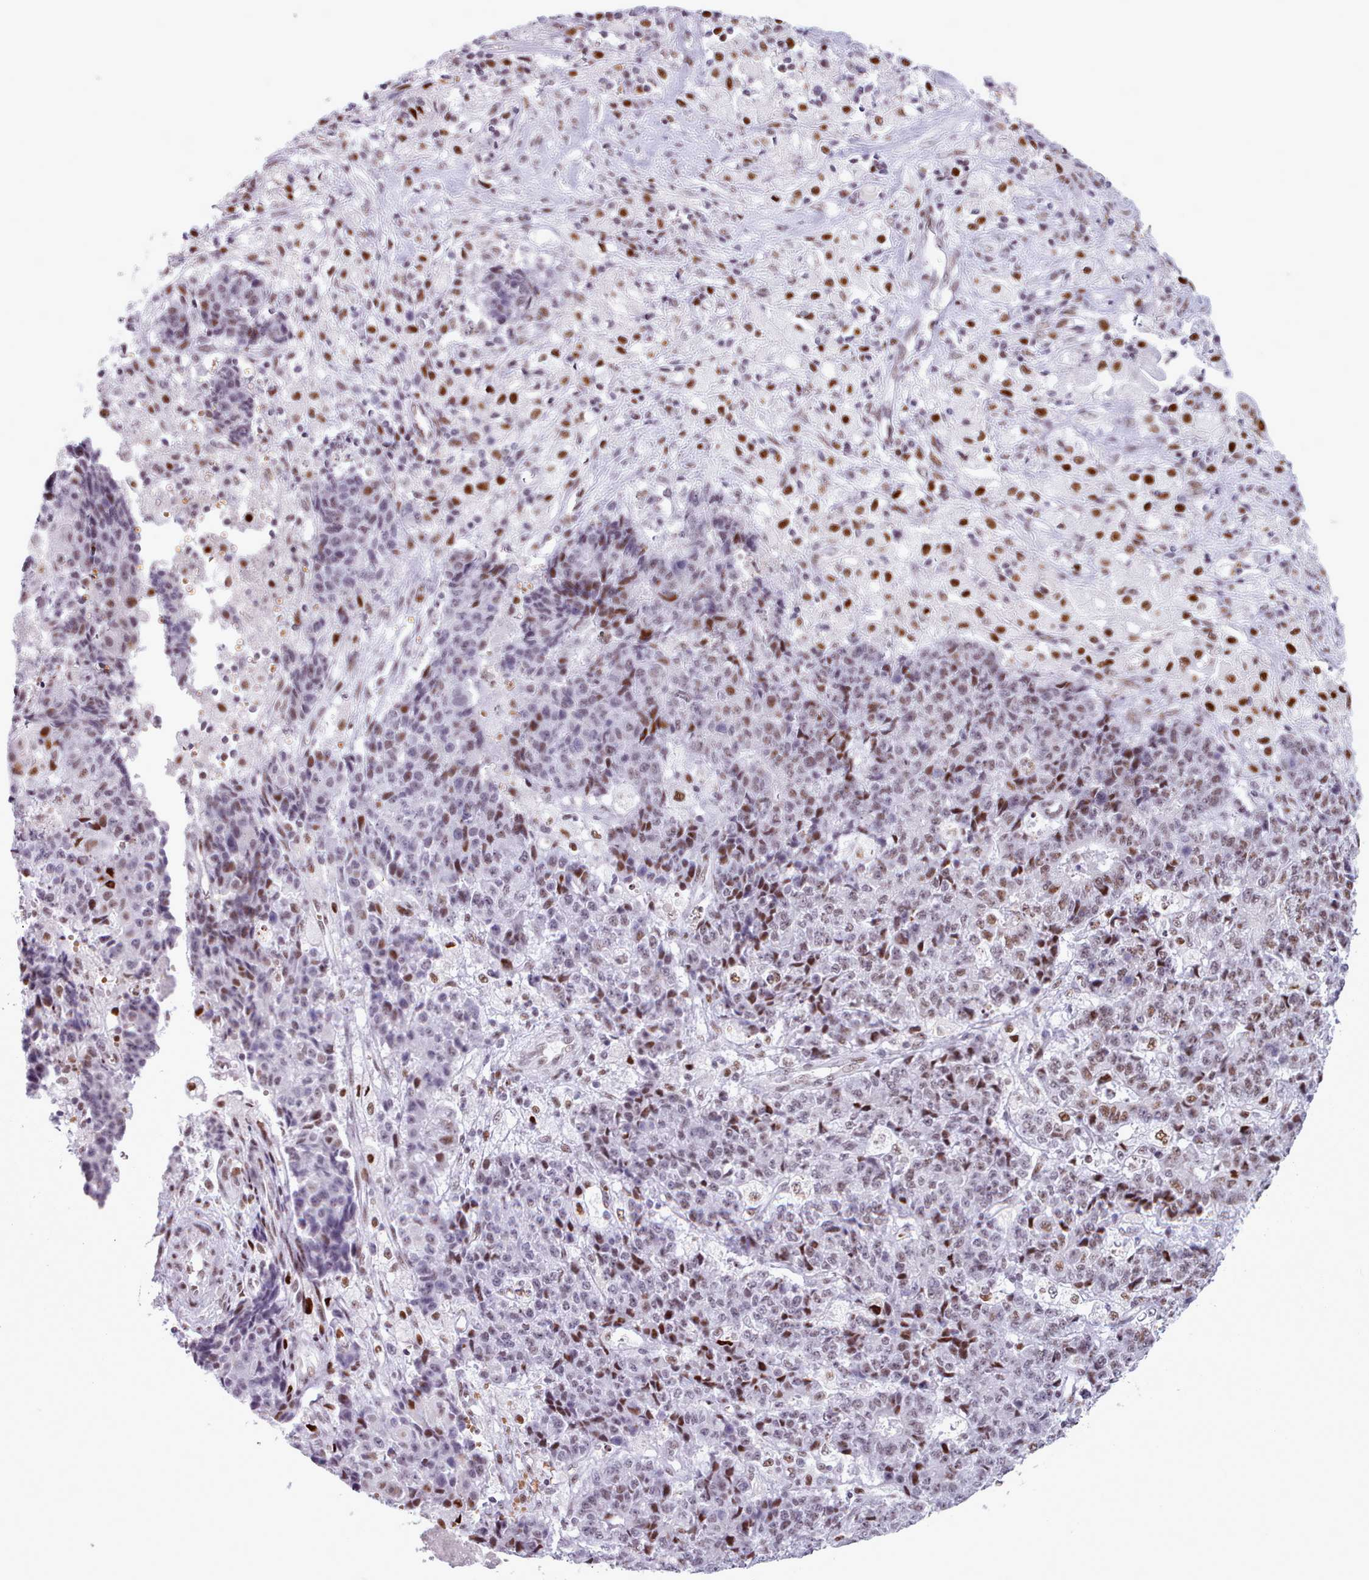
{"staining": {"intensity": "moderate", "quantity": "25%-75%", "location": "nuclear"}, "tissue": "ovarian cancer", "cell_type": "Tumor cells", "image_type": "cancer", "snomed": [{"axis": "morphology", "description": "Carcinoma, endometroid"}, {"axis": "topography", "description": "Ovary"}], "caption": "This photomicrograph shows IHC staining of ovarian cancer (endometroid carcinoma), with medium moderate nuclear staining in approximately 25%-75% of tumor cells.", "gene": "SRSF4", "patient": {"sex": "female", "age": 42}}